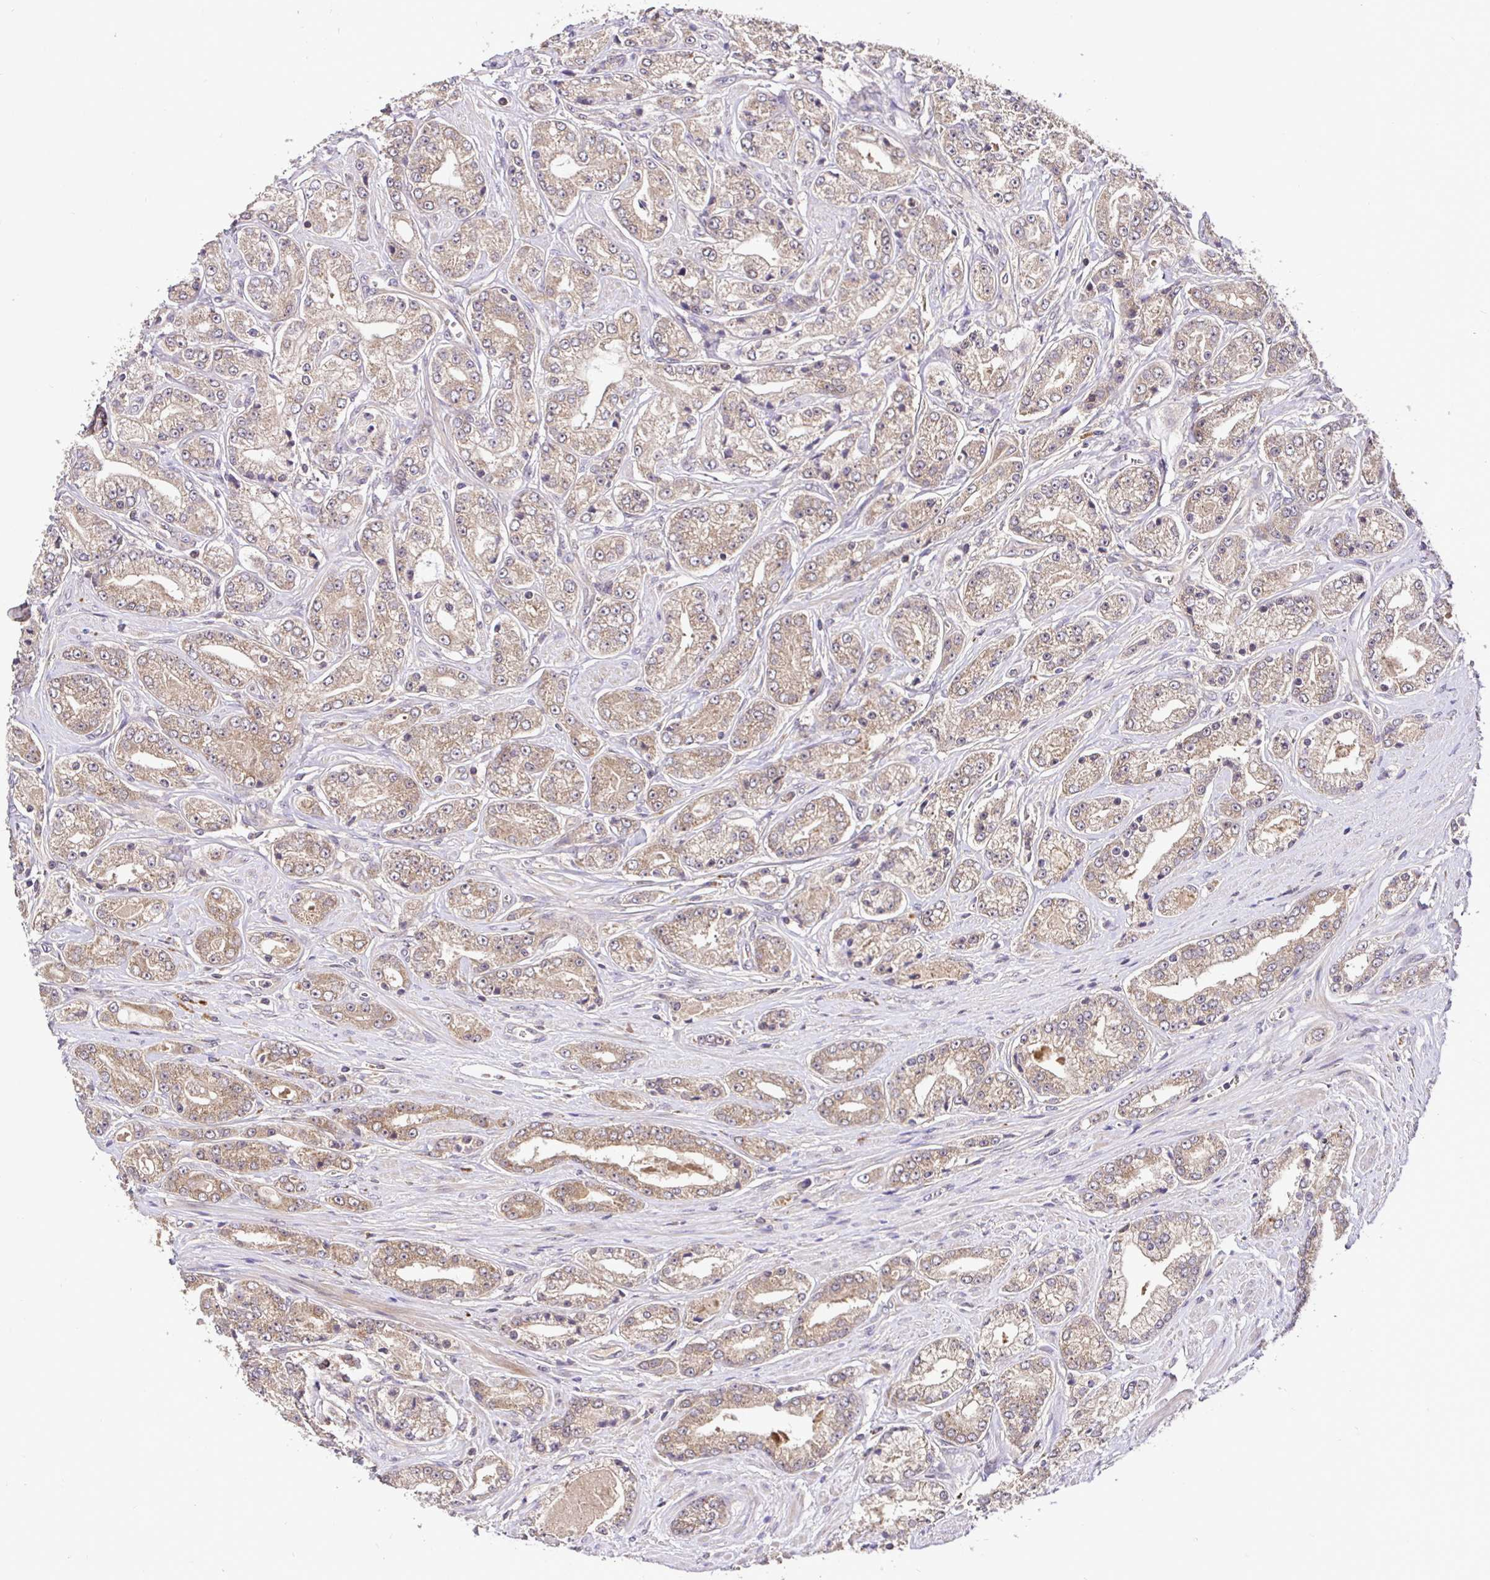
{"staining": {"intensity": "moderate", "quantity": ">75%", "location": "cytoplasmic/membranous"}, "tissue": "prostate cancer", "cell_type": "Tumor cells", "image_type": "cancer", "snomed": [{"axis": "morphology", "description": "Adenocarcinoma, High grade"}, {"axis": "topography", "description": "Prostate"}], "caption": "Protein staining of prostate cancer (adenocarcinoma (high-grade)) tissue reveals moderate cytoplasmic/membranous expression in approximately >75% of tumor cells.", "gene": "UBE2M", "patient": {"sex": "male", "age": 66}}